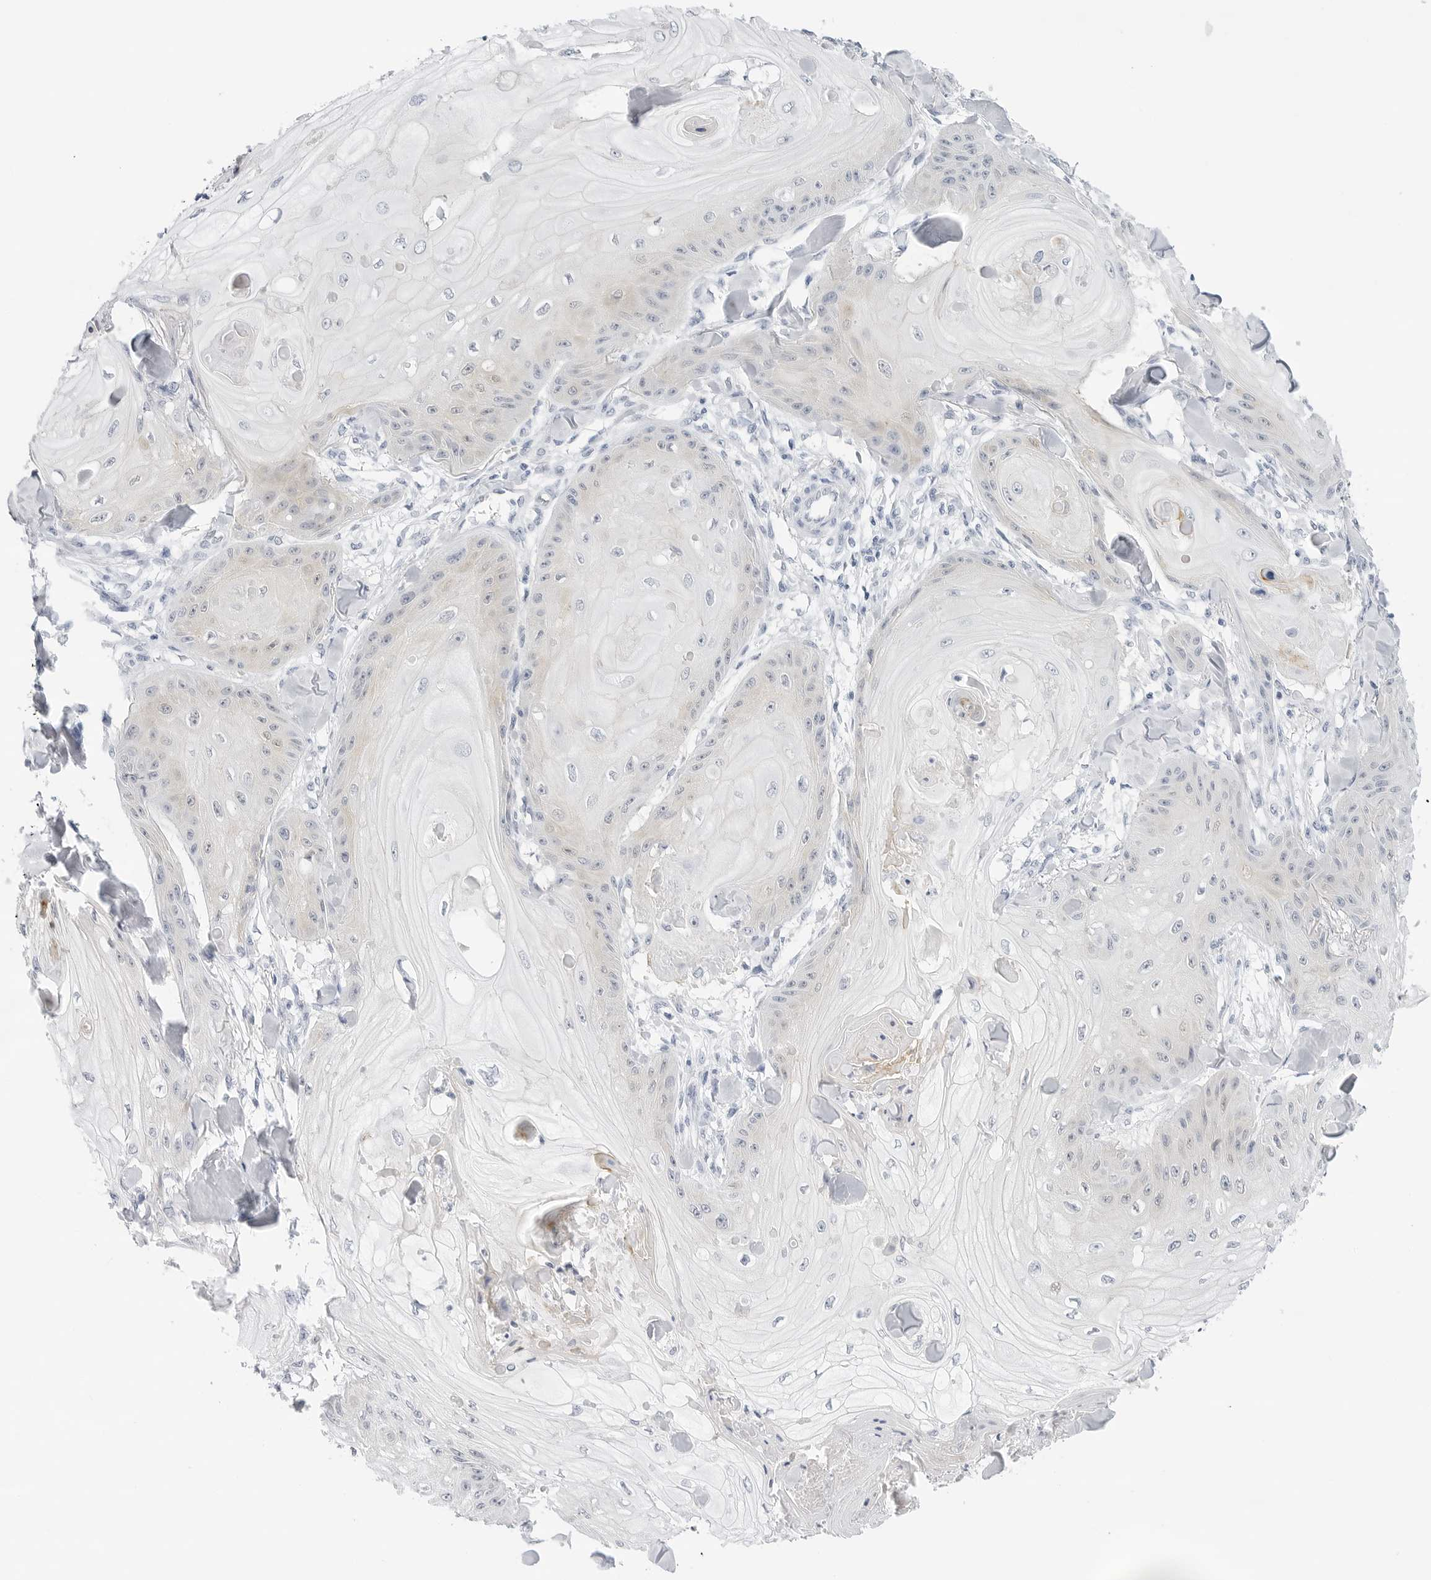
{"staining": {"intensity": "negative", "quantity": "none", "location": "none"}, "tissue": "skin cancer", "cell_type": "Tumor cells", "image_type": "cancer", "snomed": [{"axis": "morphology", "description": "Squamous cell carcinoma, NOS"}, {"axis": "topography", "description": "Skin"}], "caption": "Tumor cells show no significant protein positivity in squamous cell carcinoma (skin). (Stains: DAB immunohistochemistry (IHC) with hematoxylin counter stain, Microscopy: brightfield microscopy at high magnification).", "gene": "SLC19A1", "patient": {"sex": "male", "age": 74}}